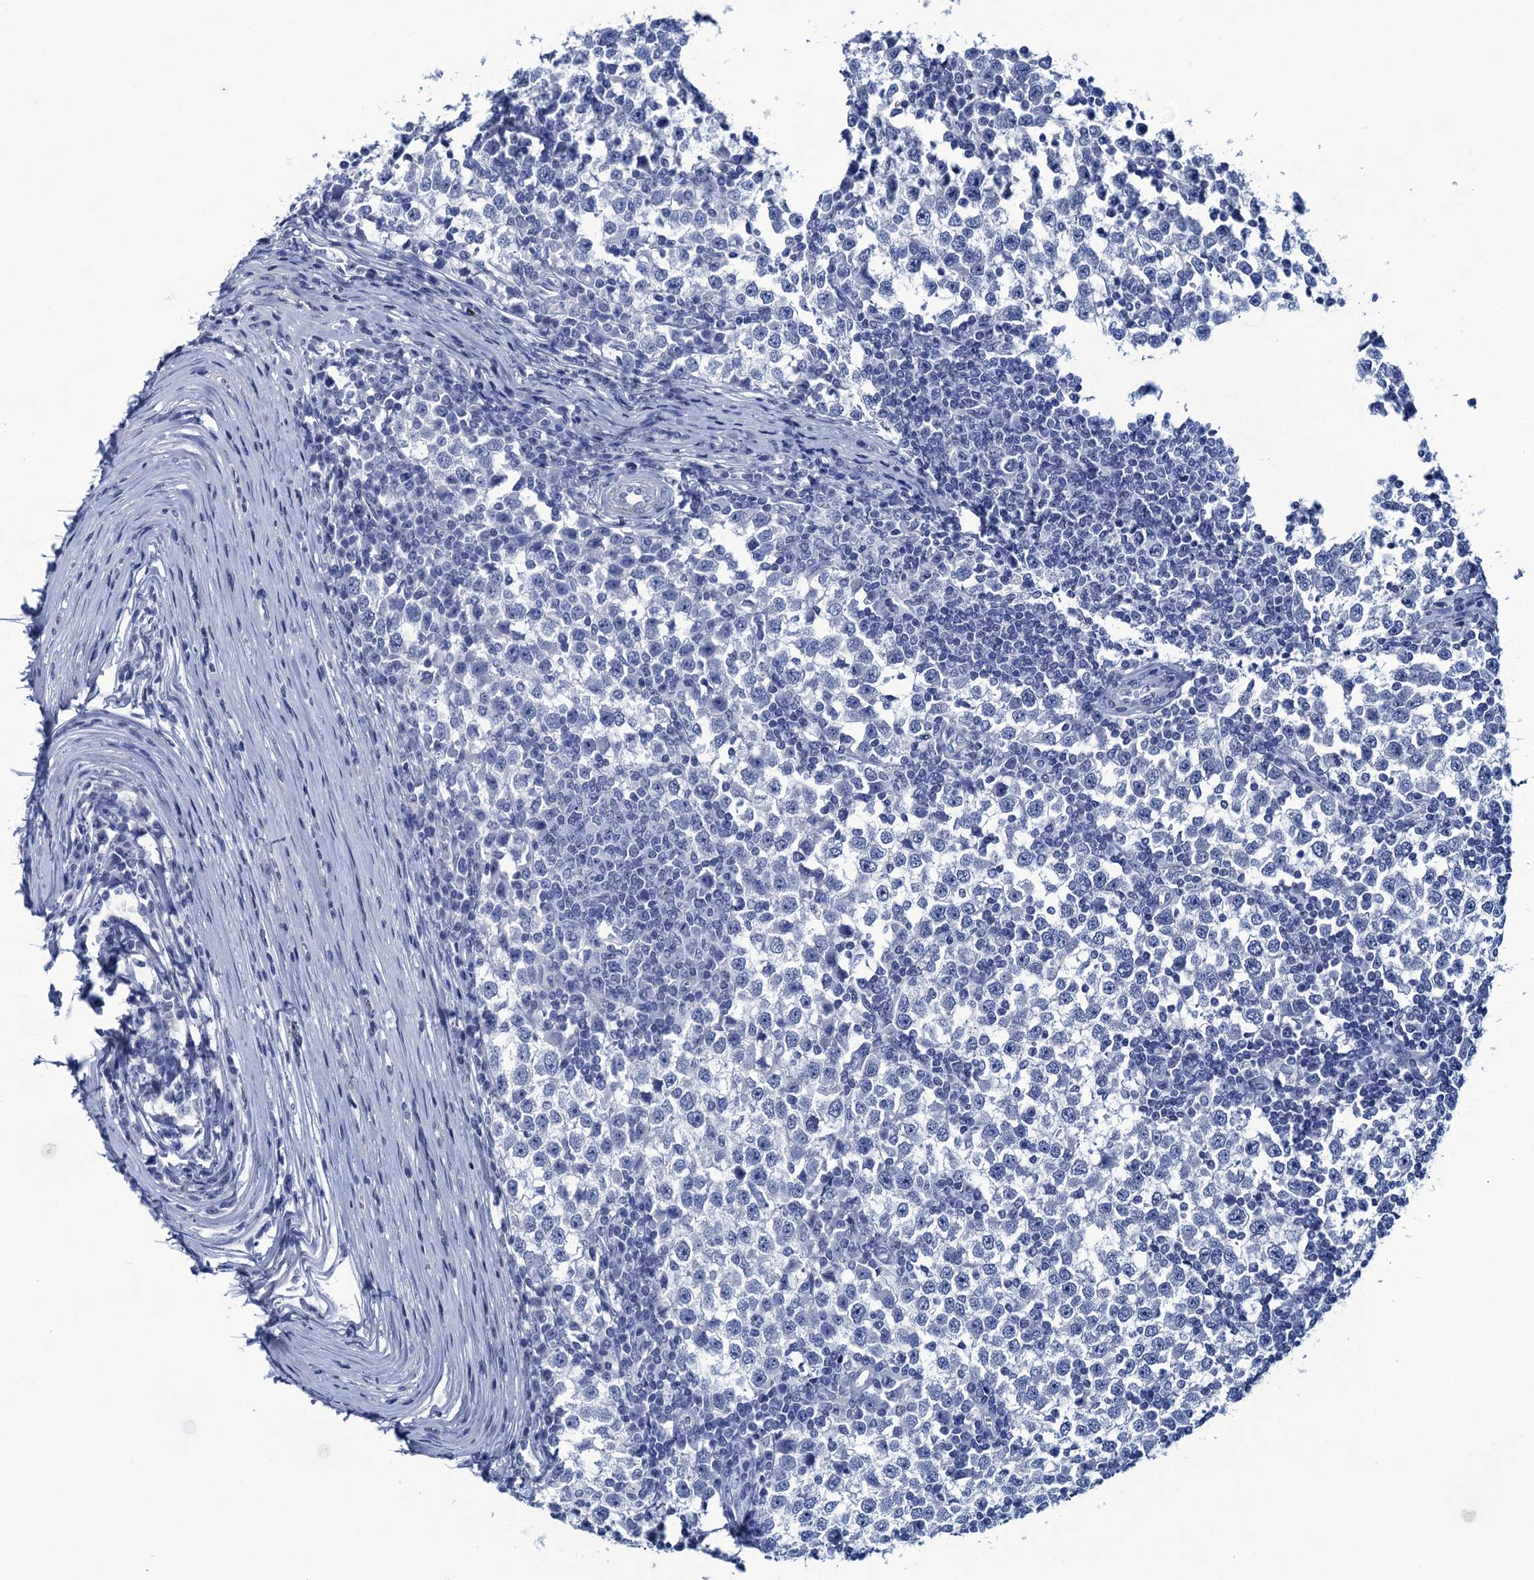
{"staining": {"intensity": "negative", "quantity": "none", "location": "none"}, "tissue": "testis cancer", "cell_type": "Tumor cells", "image_type": "cancer", "snomed": [{"axis": "morphology", "description": "Seminoma, NOS"}, {"axis": "topography", "description": "Testis"}], "caption": "Testis seminoma was stained to show a protein in brown. There is no significant expression in tumor cells. The staining was performed using DAB to visualize the protein expression in brown, while the nuclei were stained in blue with hematoxylin (Magnification: 20x).", "gene": "RHCG", "patient": {"sex": "male", "age": 65}}